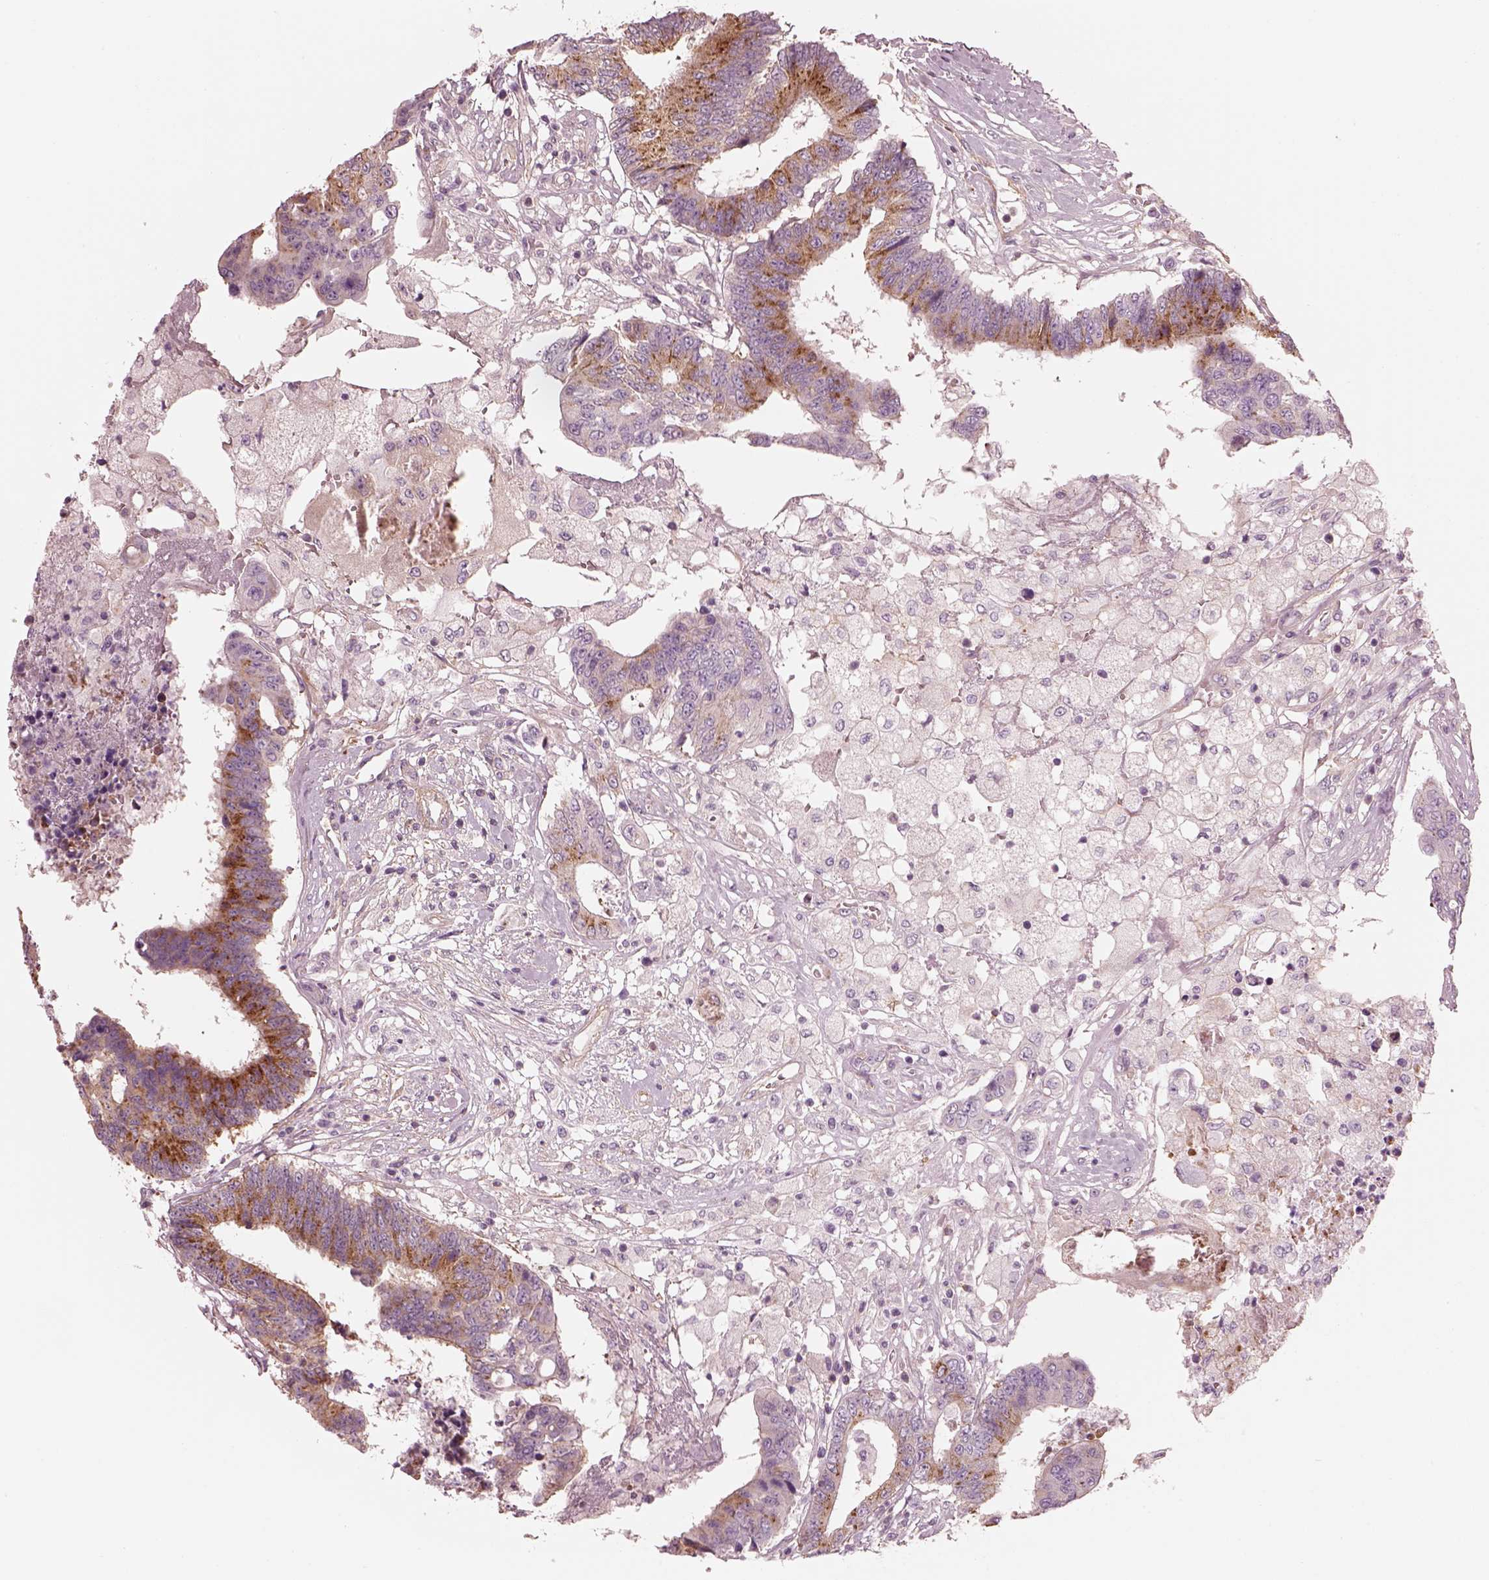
{"staining": {"intensity": "strong", "quantity": "25%-75%", "location": "cytoplasmic/membranous"}, "tissue": "colorectal cancer", "cell_type": "Tumor cells", "image_type": "cancer", "snomed": [{"axis": "morphology", "description": "Adenocarcinoma, NOS"}, {"axis": "topography", "description": "Colon"}], "caption": "Brown immunohistochemical staining in human colorectal adenocarcinoma displays strong cytoplasmic/membranous staining in approximately 25%-75% of tumor cells.", "gene": "ELAPOR1", "patient": {"sex": "female", "age": 48}}